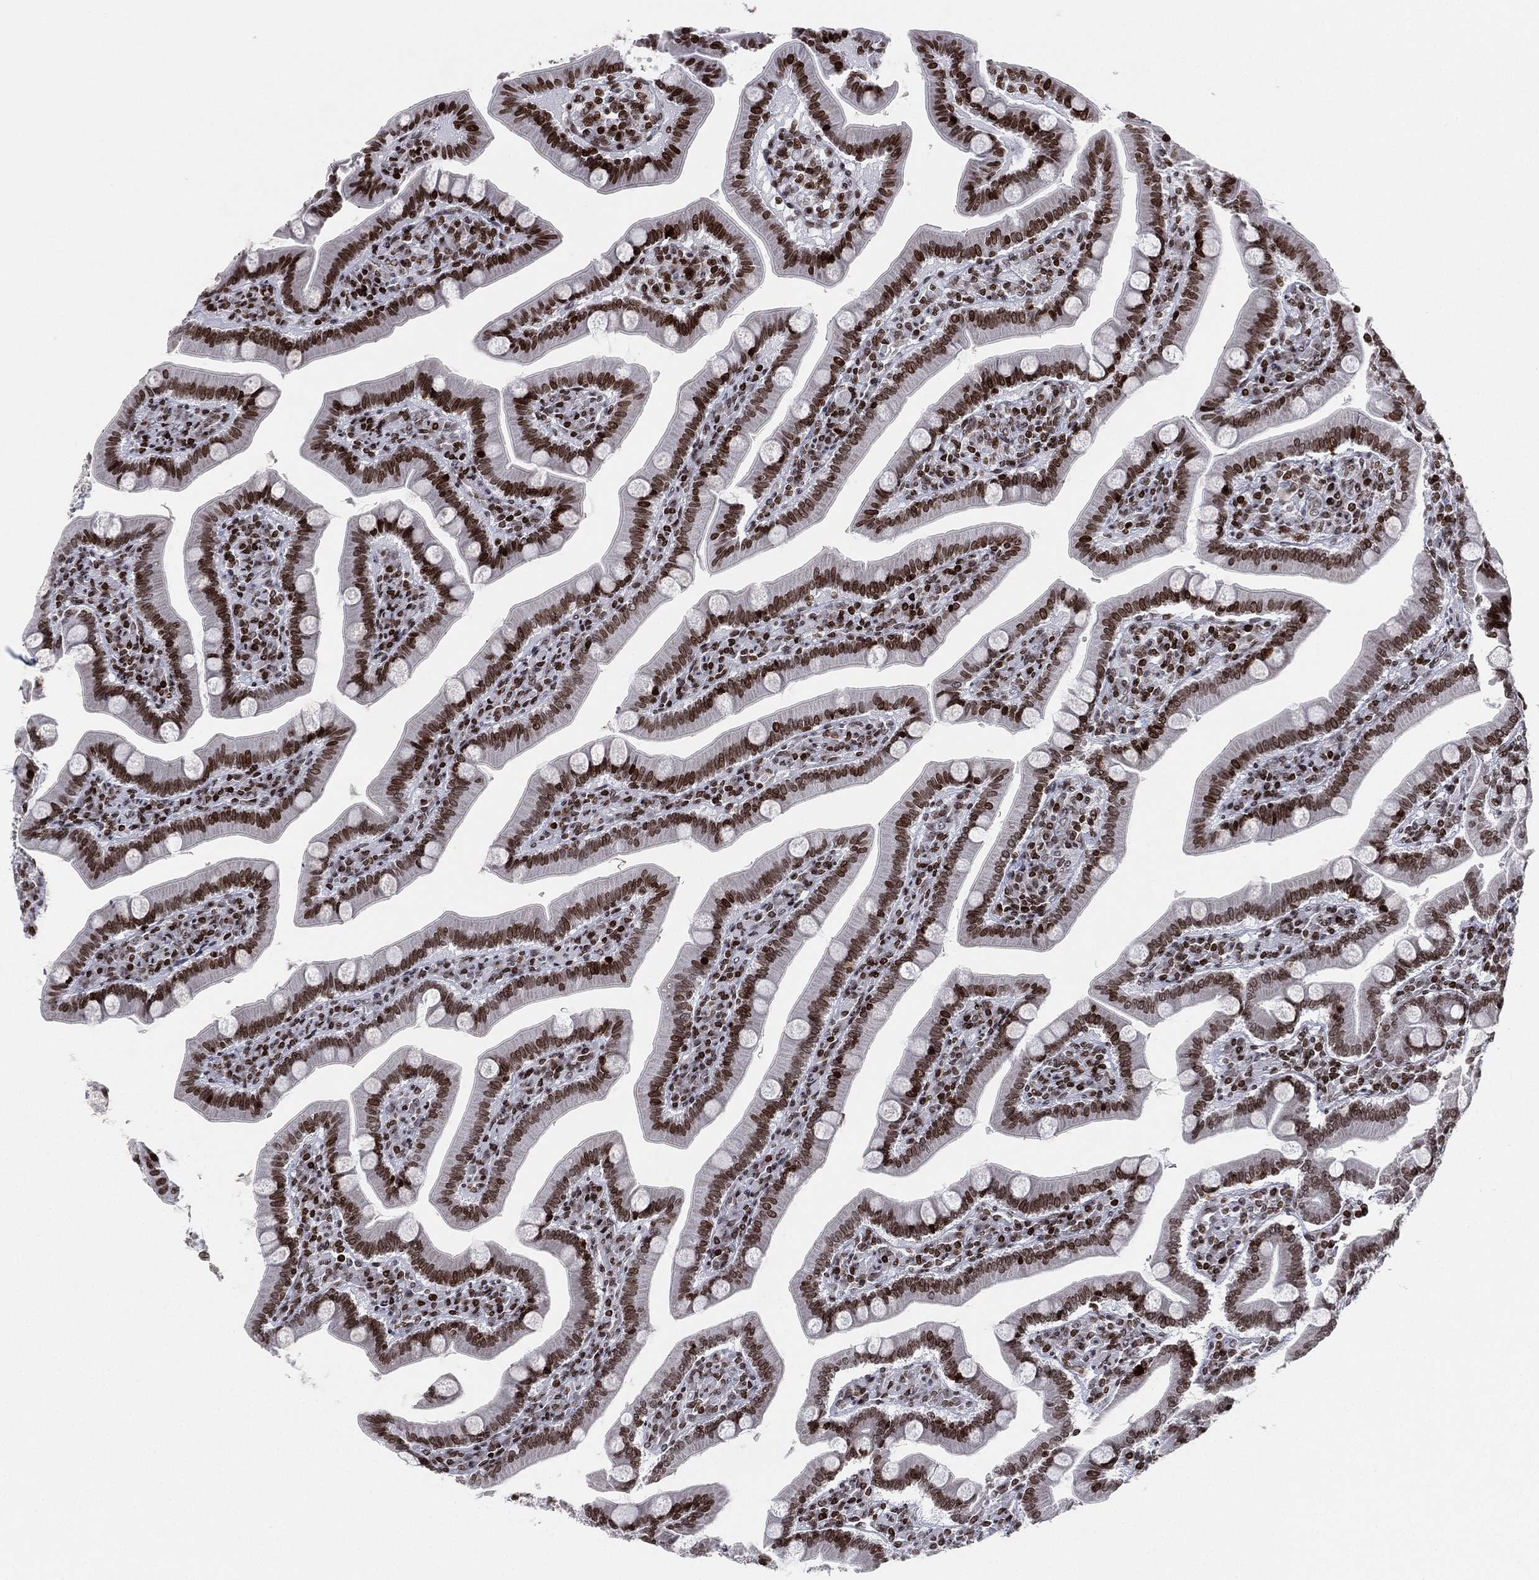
{"staining": {"intensity": "strong", "quantity": ">75%", "location": "nuclear"}, "tissue": "small intestine", "cell_type": "Glandular cells", "image_type": "normal", "snomed": [{"axis": "morphology", "description": "Normal tissue, NOS"}, {"axis": "topography", "description": "Small intestine"}], "caption": "Small intestine was stained to show a protein in brown. There is high levels of strong nuclear staining in approximately >75% of glandular cells. Immunohistochemistry stains the protein in brown and the nuclei are stained blue.", "gene": "MFSD14A", "patient": {"sex": "male", "age": 66}}